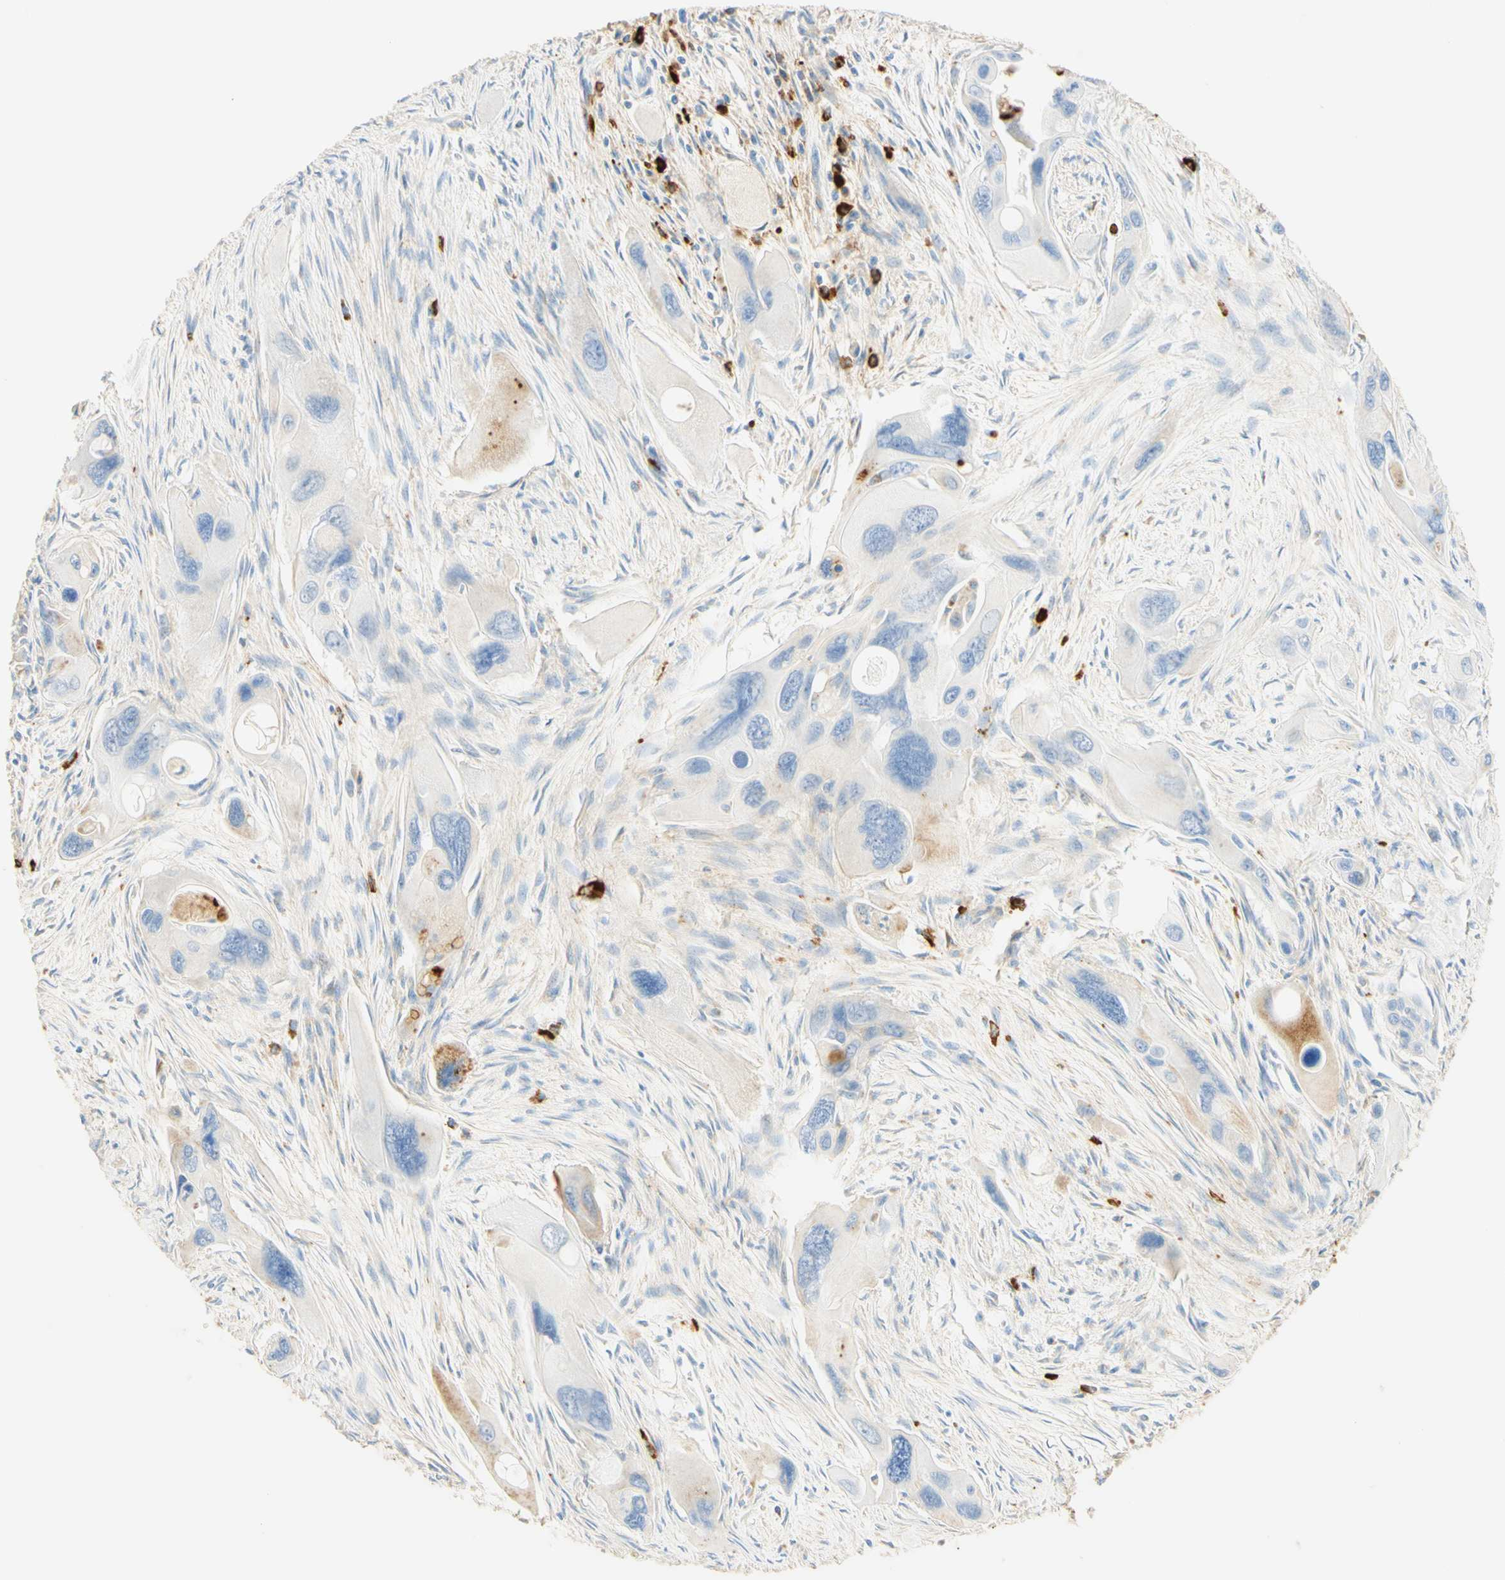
{"staining": {"intensity": "negative", "quantity": "none", "location": "none"}, "tissue": "pancreatic cancer", "cell_type": "Tumor cells", "image_type": "cancer", "snomed": [{"axis": "morphology", "description": "Adenocarcinoma, NOS"}, {"axis": "topography", "description": "Pancreas"}], "caption": "Pancreatic adenocarcinoma was stained to show a protein in brown. There is no significant staining in tumor cells.", "gene": "CD63", "patient": {"sex": "male", "age": 73}}